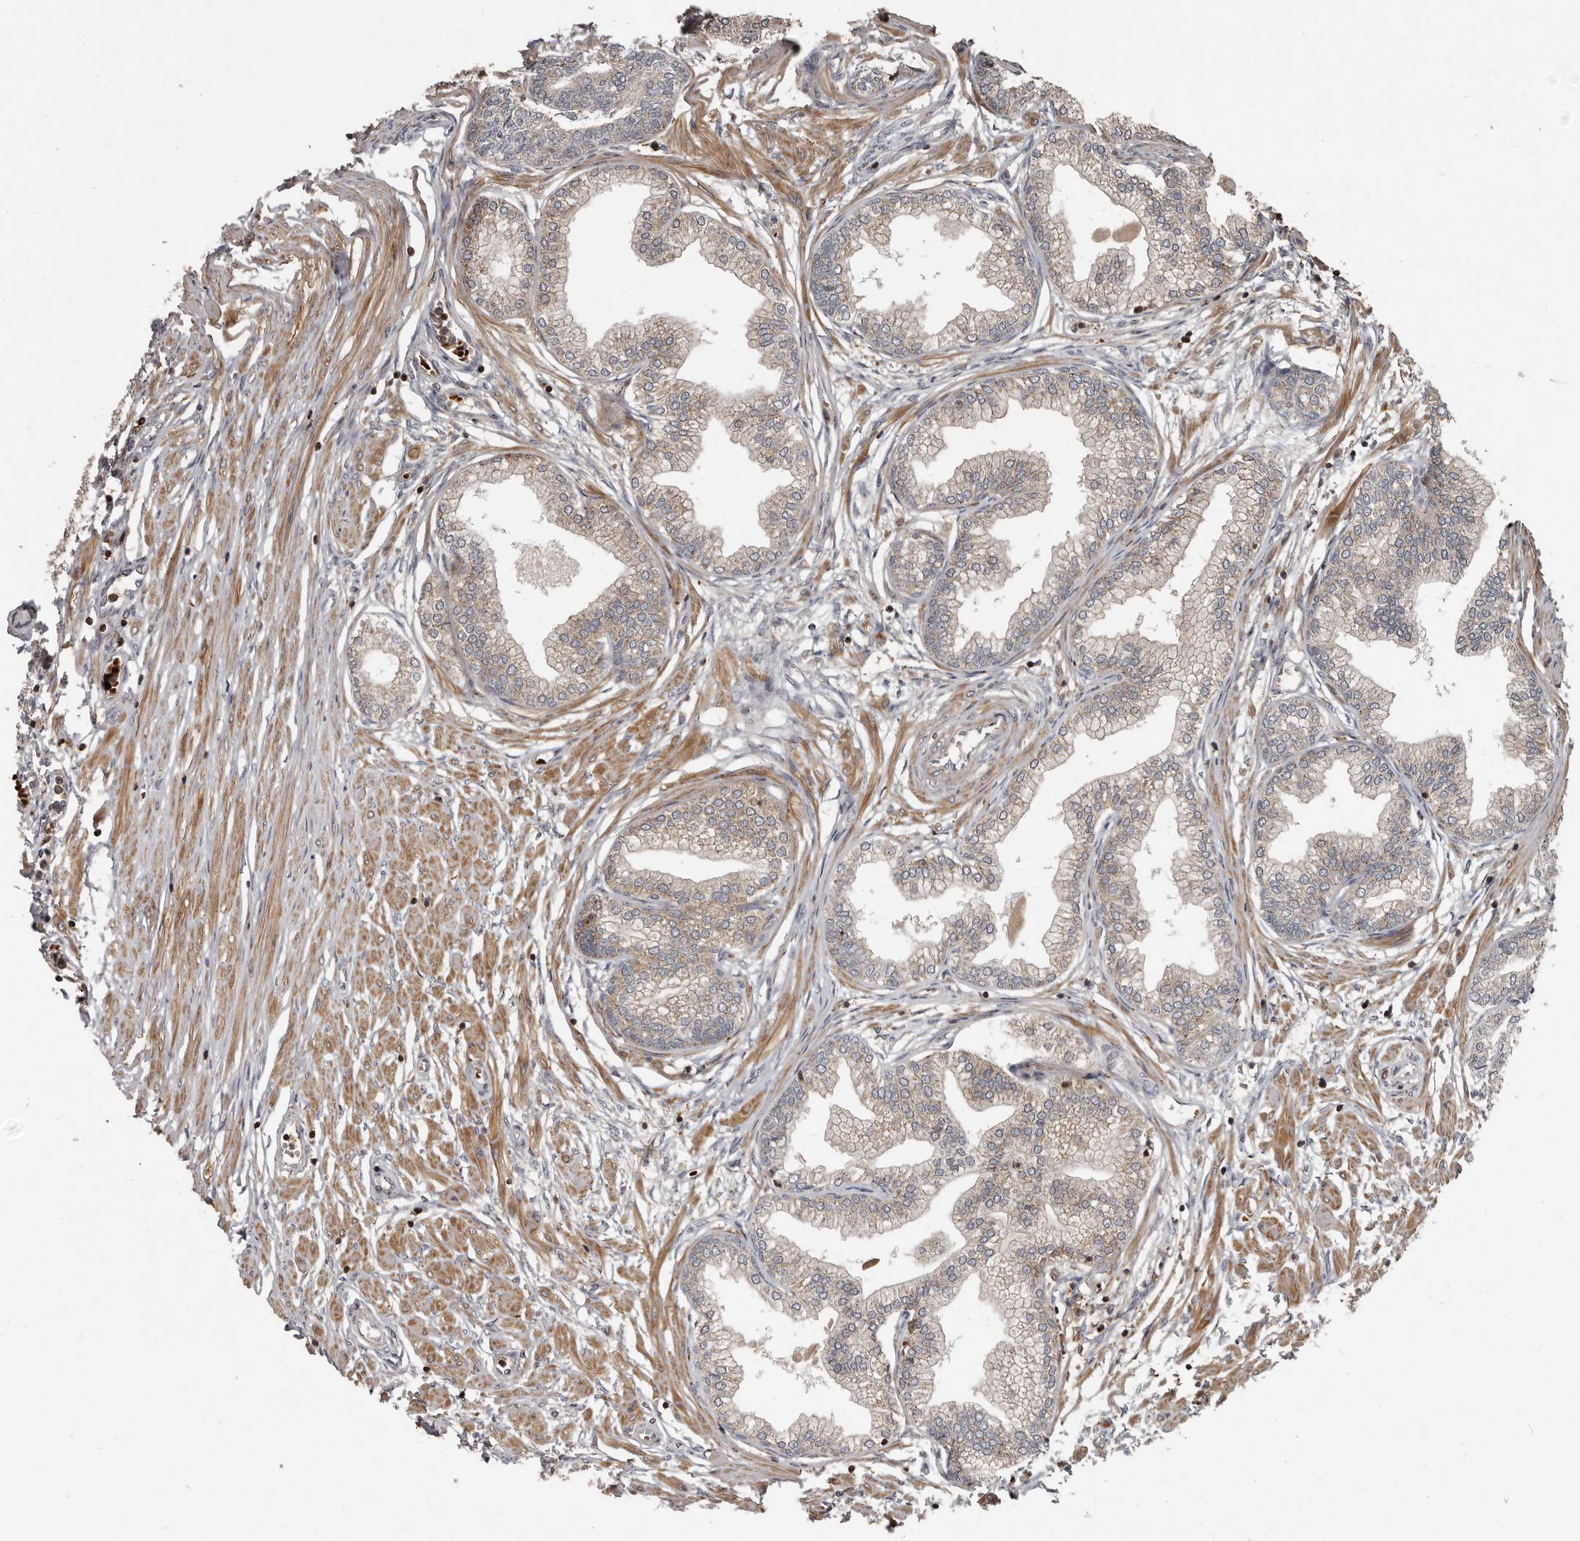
{"staining": {"intensity": "weak", "quantity": ">75%", "location": "cytoplasmic/membranous"}, "tissue": "prostate", "cell_type": "Glandular cells", "image_type": "normal", "snomed": [{"axis": "morphology", "description": "Normal tissue, NOS"}, {"axis": "morphology", "description": "Urothelial carcinoma, Low grade"}, {"axis": "topography", "description": "Urinary bladder"}, {"axis": "topography", "description": "Prostate"}], "caption": "The micrograph demonstrates immunohistochemical staining of normal prostate. There is weak cytoplasmic/membranous positivity is appreciated in about >75% of glandular cells. (DAB IHC, brown staining for protein, blue staining for nuclei).", "gene": "FBXO31", "patient": {"sex": "male", "age": 60}}